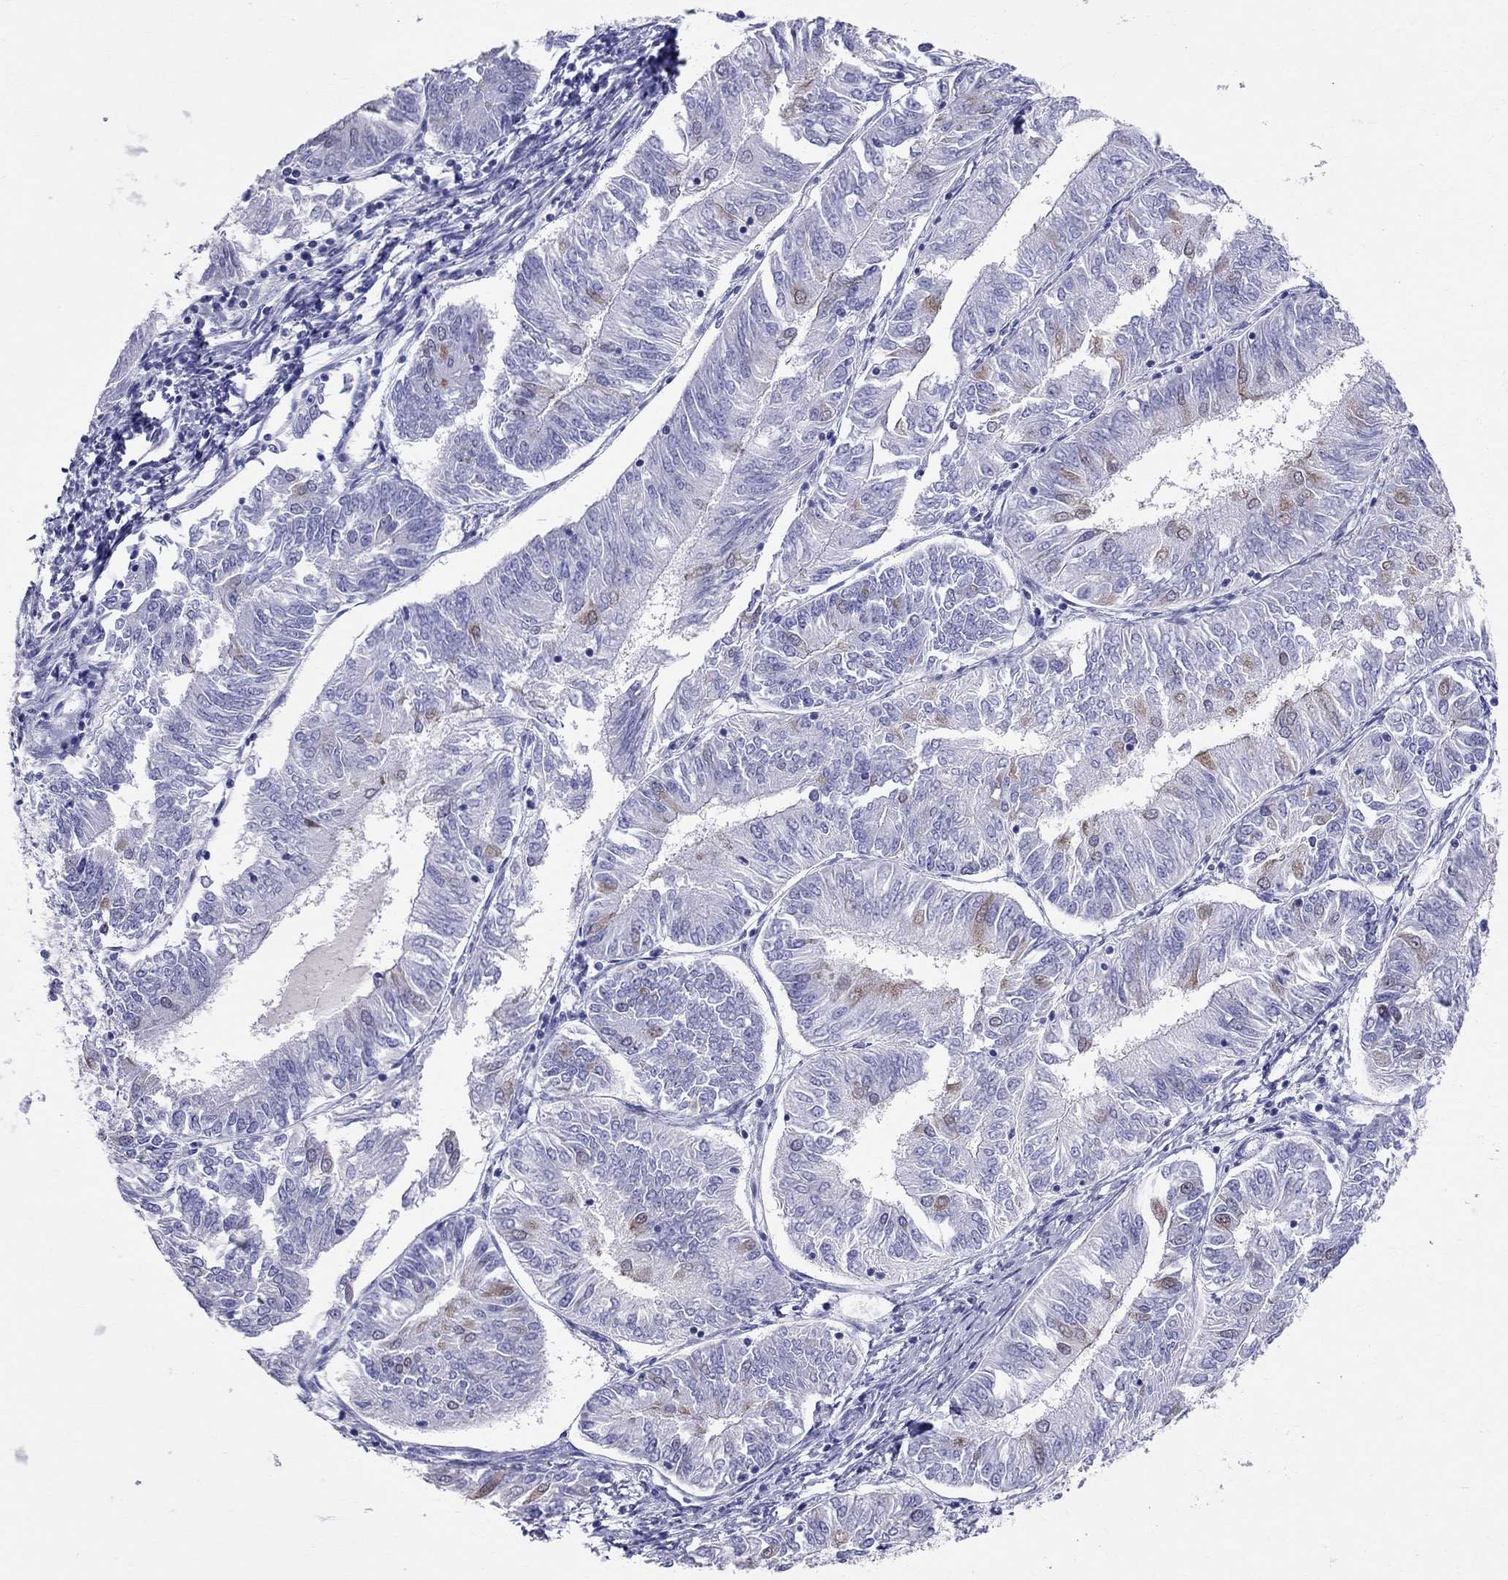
{"staining": {"intensity": "moderate", "quantity": "<25%", "location": "cytoplasmic/membranous"}, "tissue": "endometrial cancer", "cell_type": "Tumor cells", "image_type": "cancer", "snomed": [{"axis": "morphology", "description": "Adenocarcinoma, NOS"}, {"axis": "topography", "description": "Endometrium"}], "caption": "Protein positivity by IHC demonstrates moderate cytoplasmic/membranous positivity in approximately <25% of tumor cells in endometrial cancer.", "gene": "DNAAF6", "patient": {"sex": "female", "age": 58}}